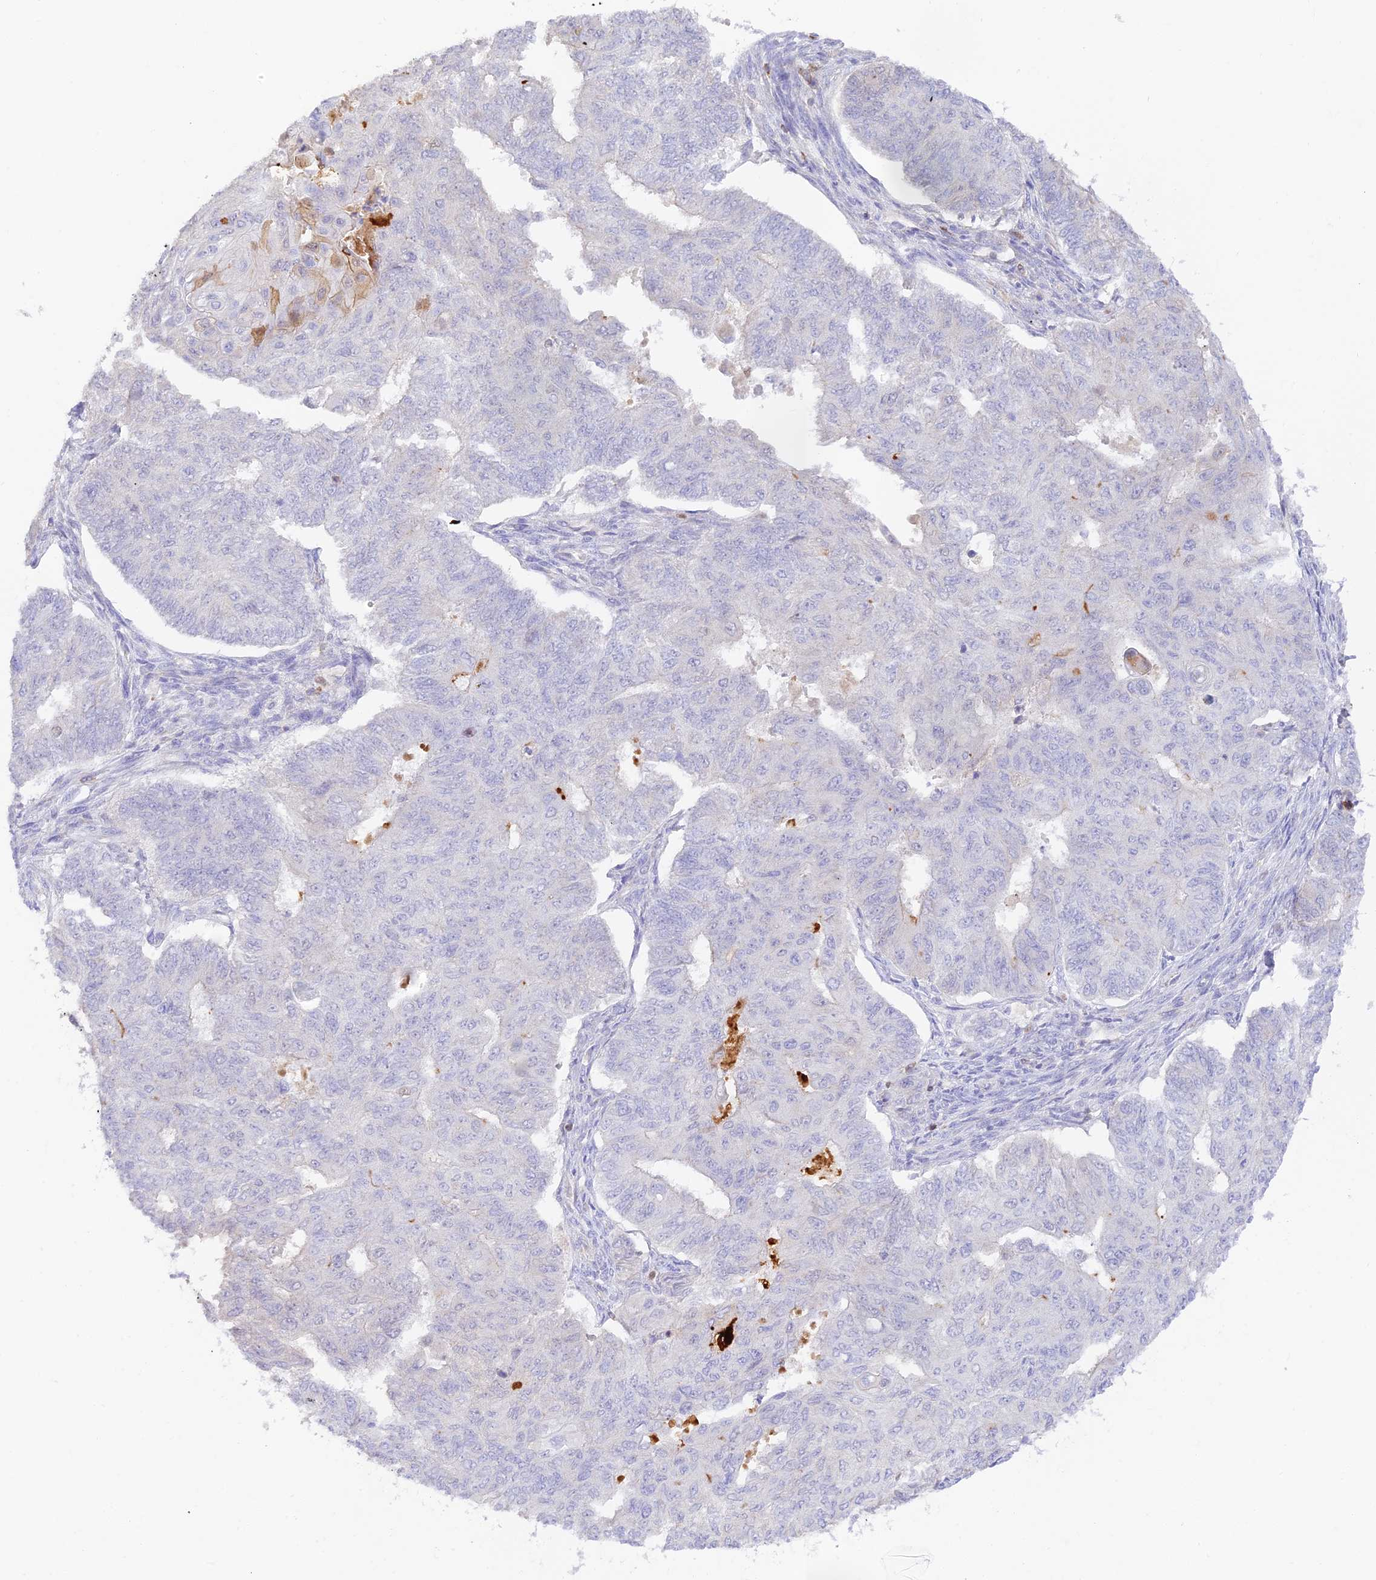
{"staining": {"intensity": "negative", "quantity": "none", "location": "none"}, "tissue": "endometrial cancer", "cell_type": "Tumor cells", "image_type": "cancer", "snomed": [{"axis": "morphology", "description": "Adenocarcinoma, NOS"}, {"axis": "topography", "description": "Endometrium"}], "caption": "The photomicrograph demonstrates no significant positivity in tumor cells of adenocarcinoma (endometrial).", "gene": "DENND1C", "patient": {"sex": "female", "age": 32}}